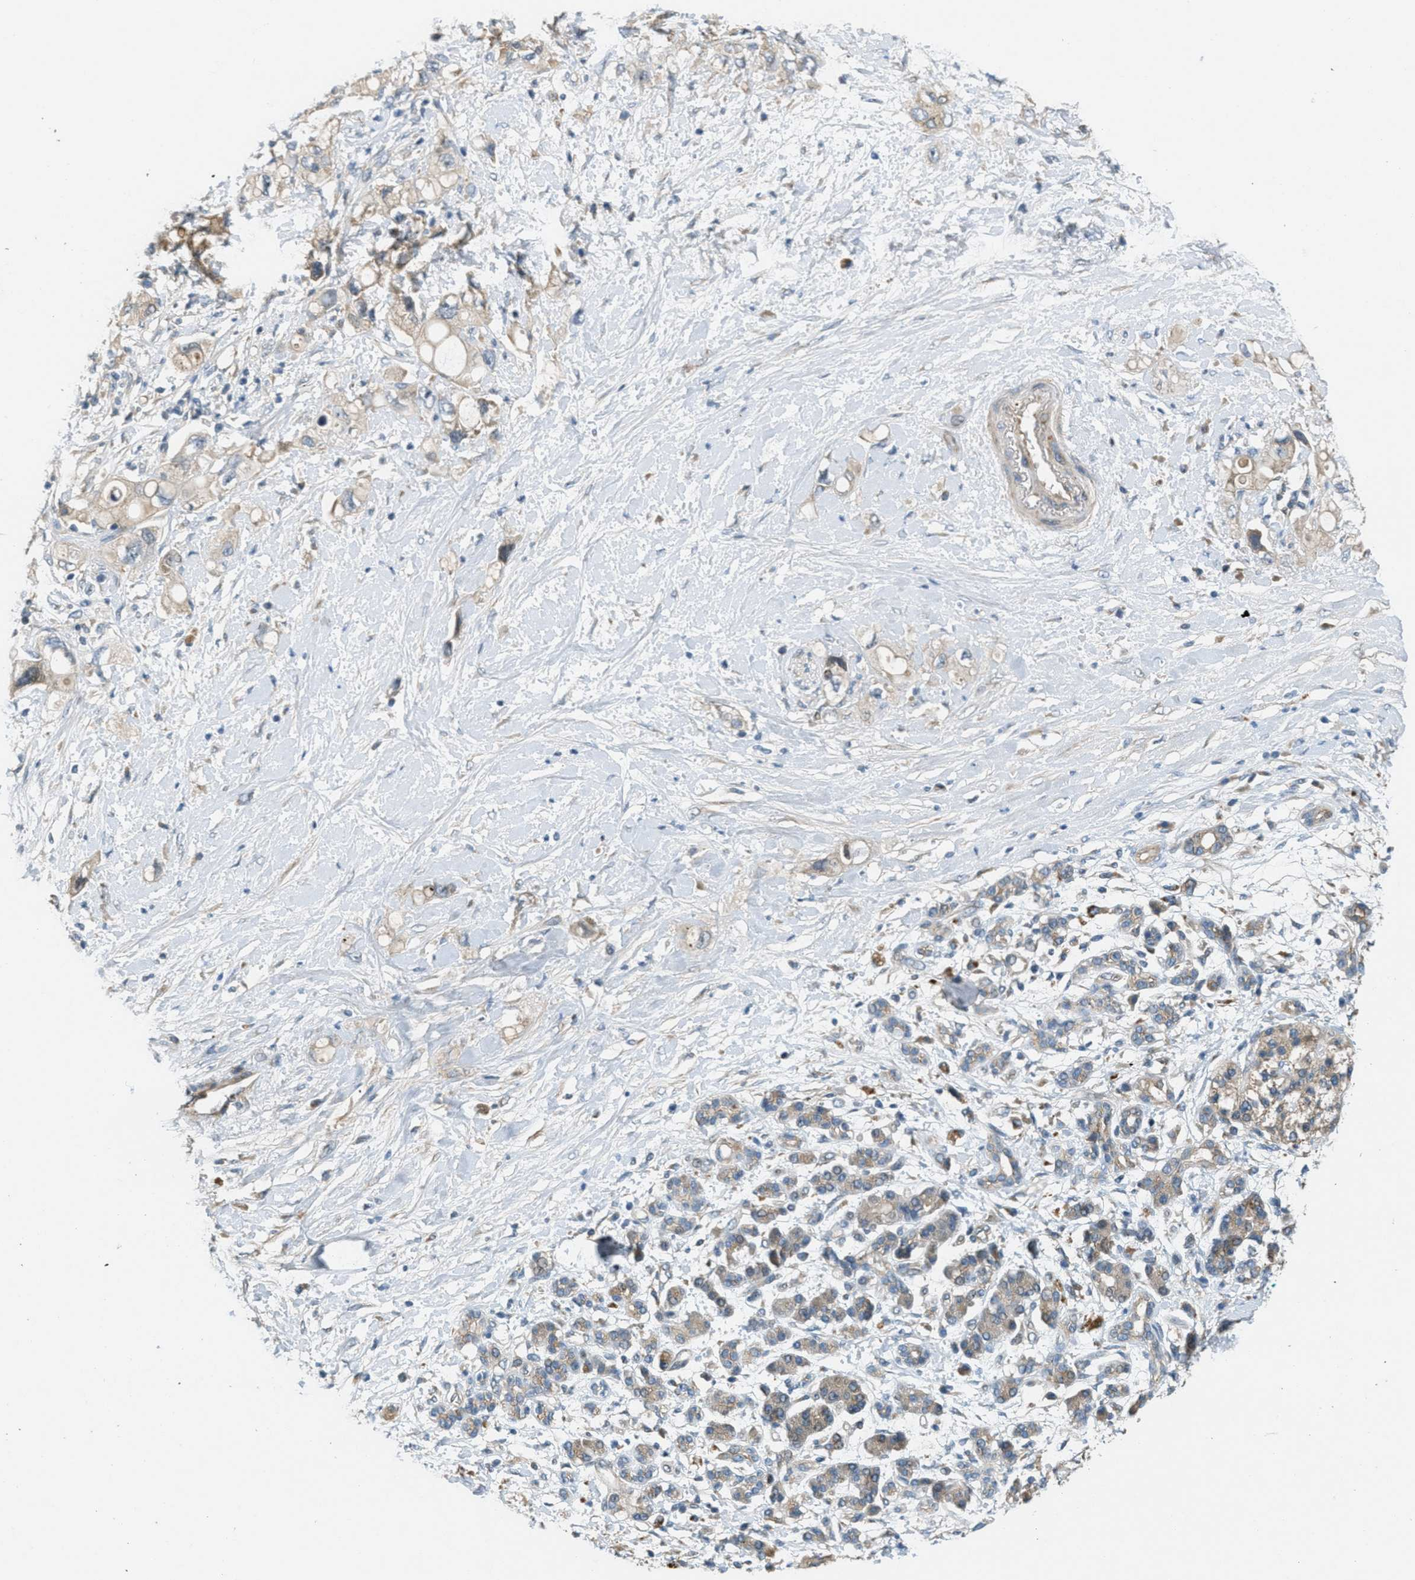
{"staining": {"intensity": "weak", "quantity": ">75%", "location": "cytoplasmic/membranous"}, "tissue": "pancreatic cancer", "cell_type": "Tumor cells", "image_type": "cancer", "snomed": [{"axis": "morphology", "description": "Adenocarcinoma, NOS"}, {"axis": "topography", "description": "Pancreas"}], "caption": "This is an image of immunohistochemistry (IHC) staining of pancreatic cancer, which shows weak staining in the cytoplasmic/membranous of tumor cells.", "gene": "ADCY6", "patient": {"sex": "female", "age": 56}}